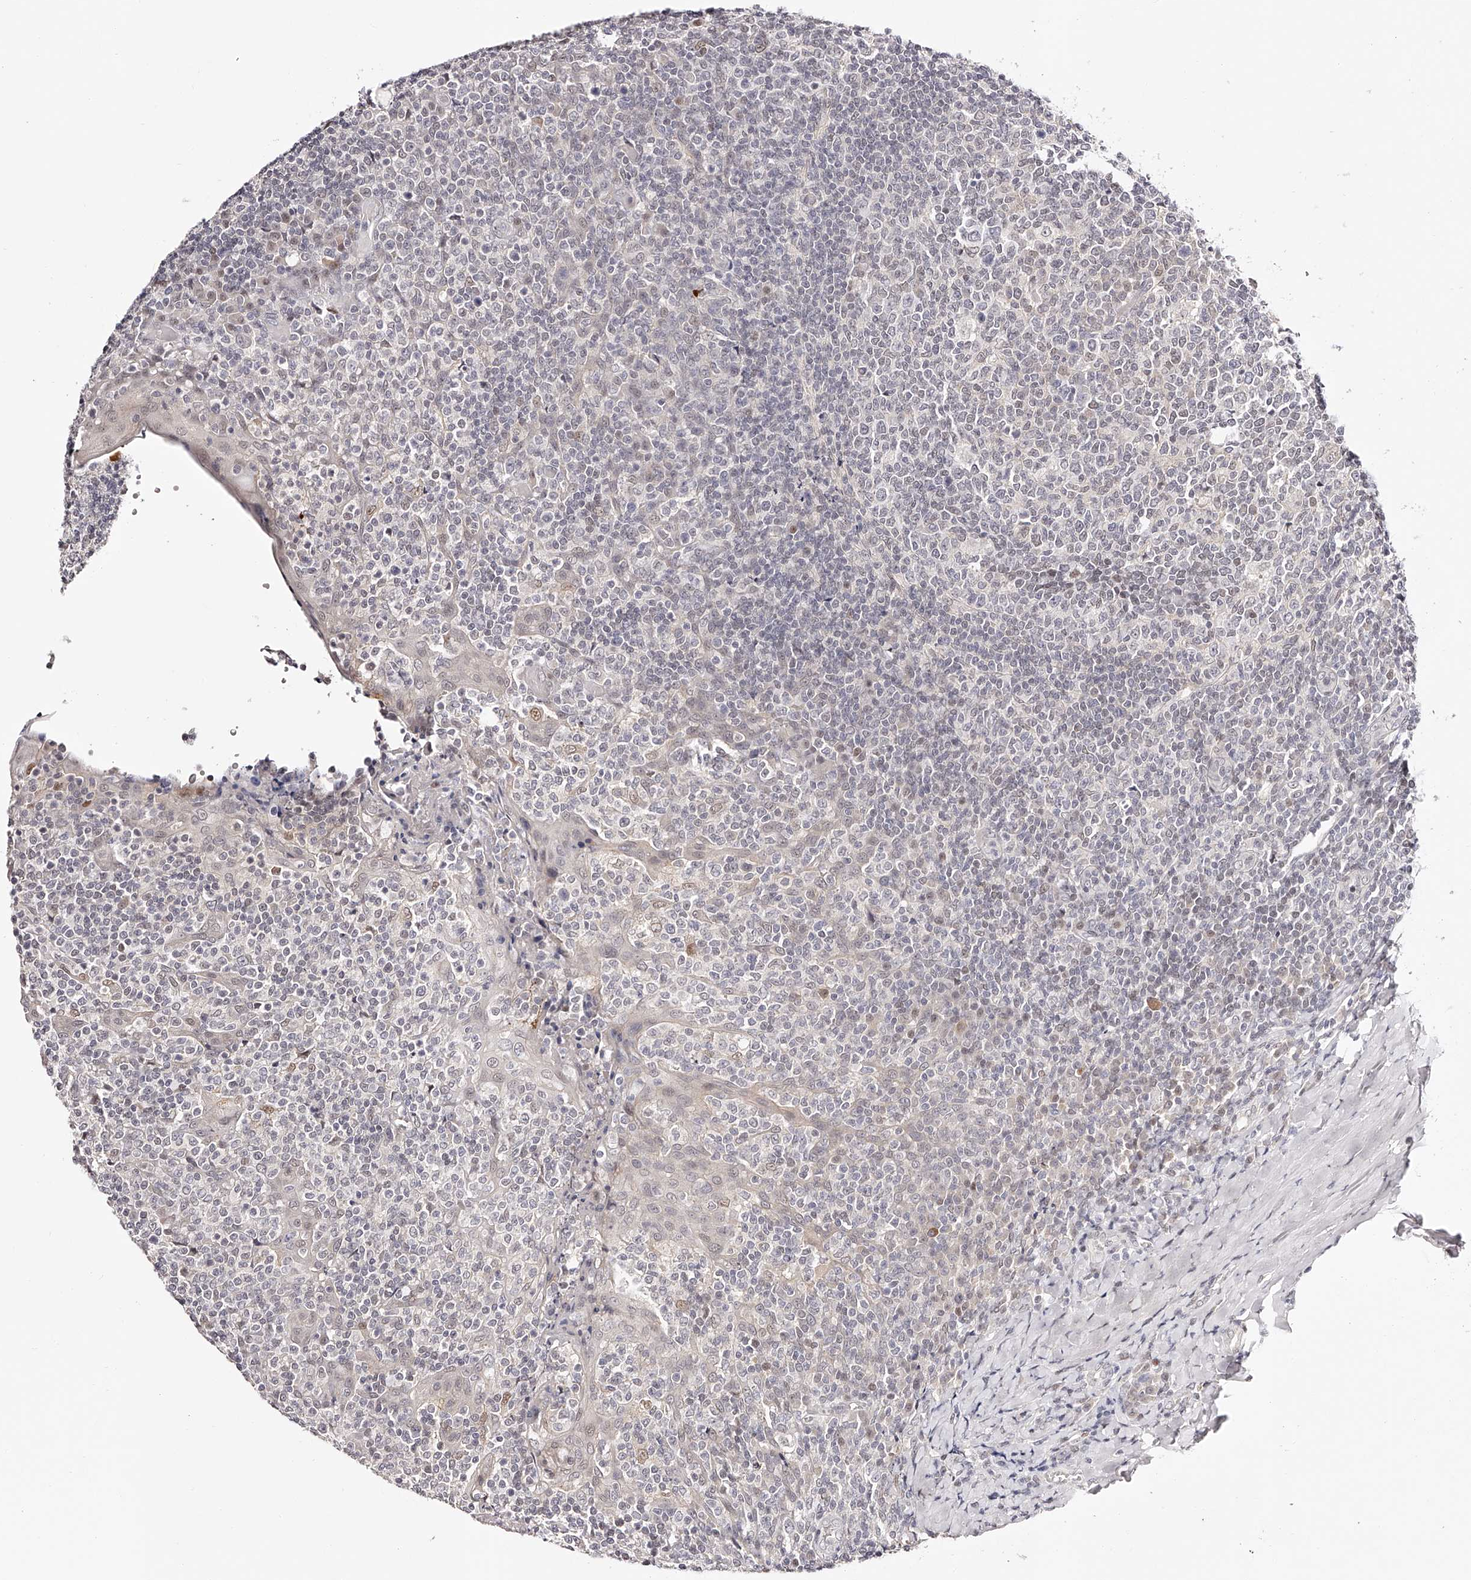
{"staining": {"intensity": "moderate", "quantity": ">75%", "location": "nuclear"}, "tissue": "tonsil", "cell_type": "Germinal center cells", "image_type": "normal", "snomed": [{"axis": "morphology", "description": "Normal tissue, NOS"}, {"axis": "topography", "description": "Tonsil"}], "caption": "Benign tonsil shows moderate nuclear positivity in about >75% of germinal center cells.", "gene": "USF3", "patient": {"sex": "female", "age": 19}}